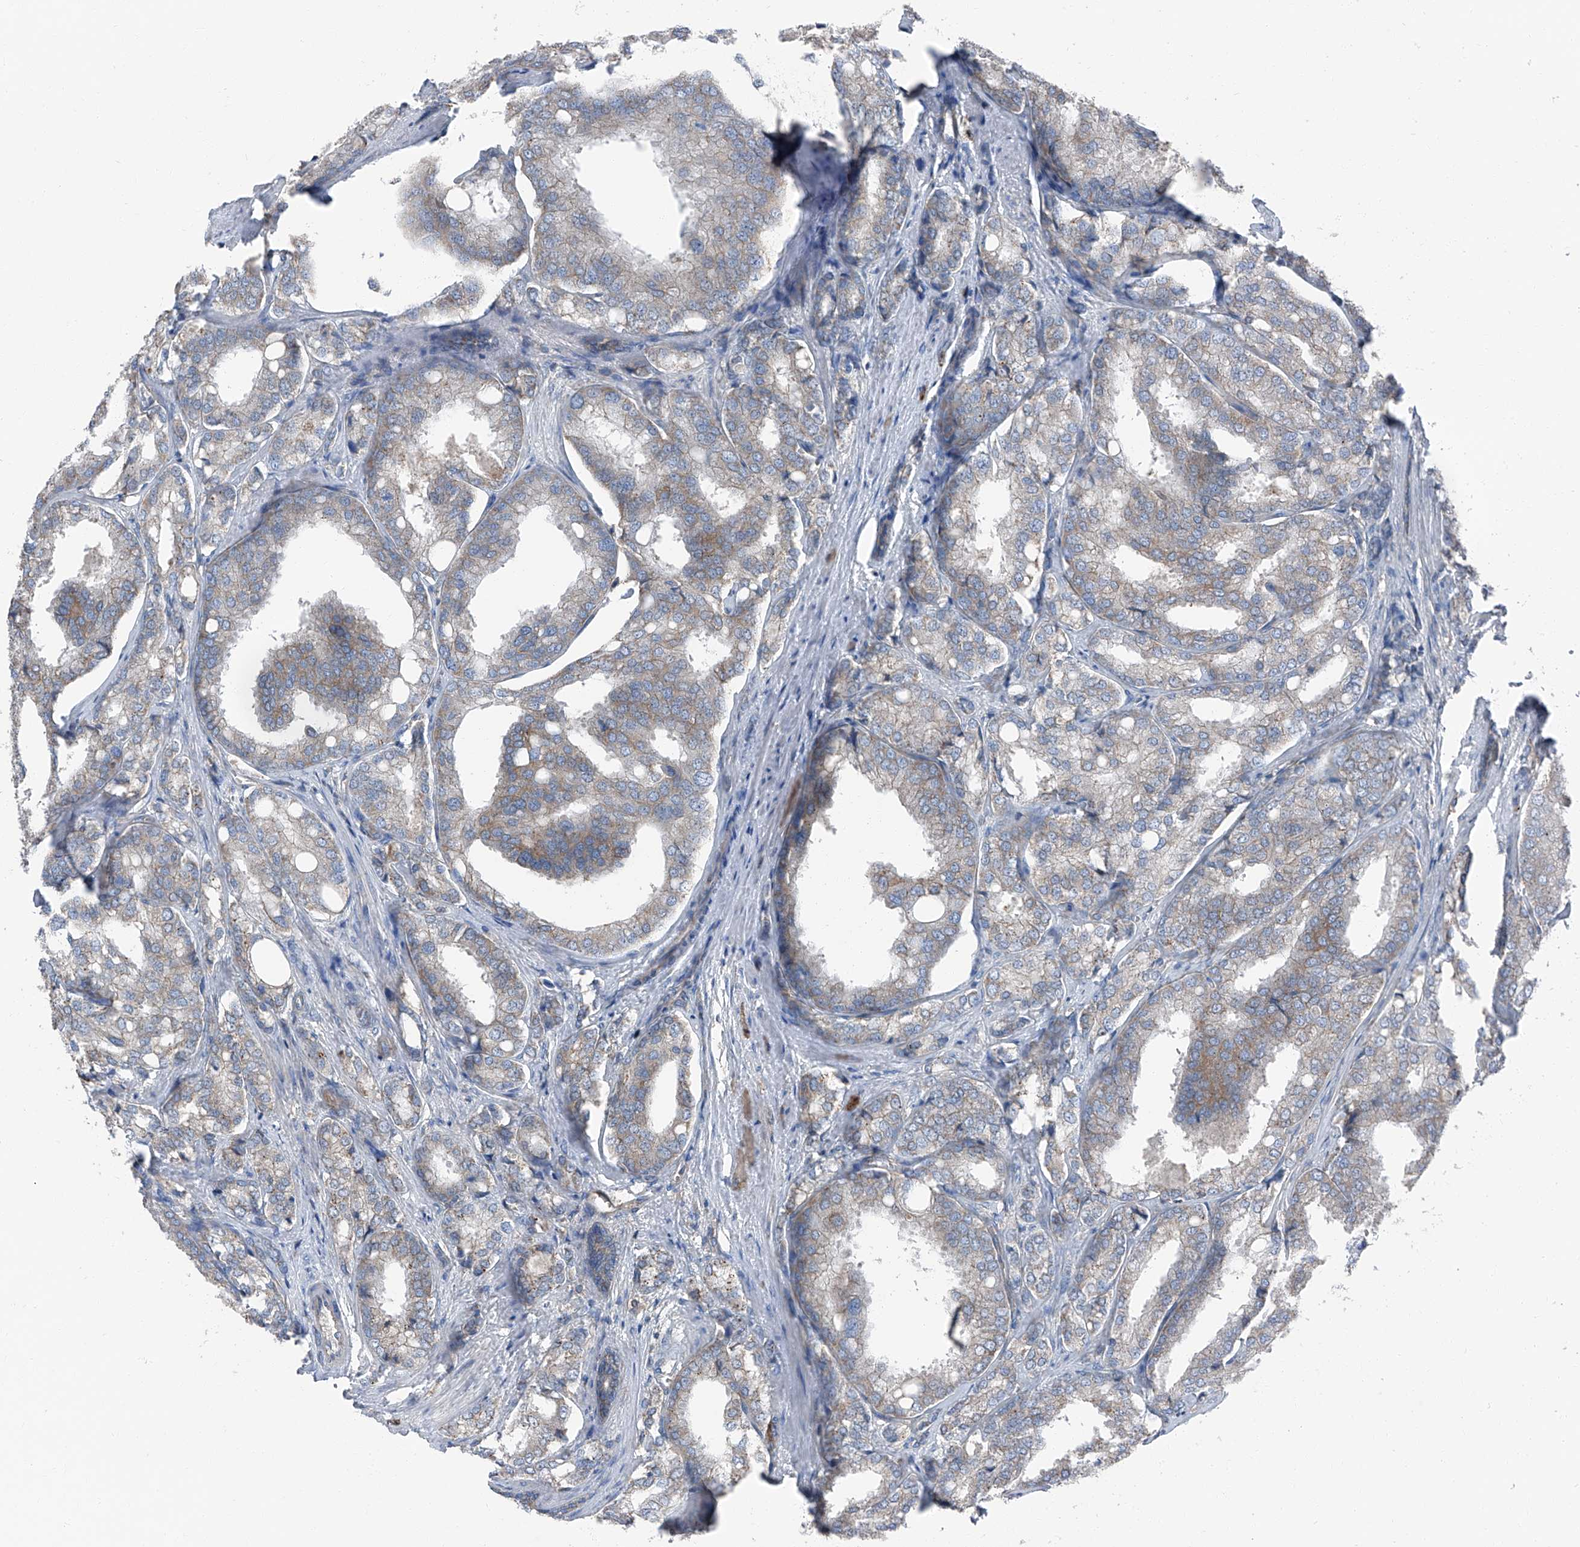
{"staining": {"intensity": "negative", "quantity": "none", "location": "none"}, "tissue": "prostate cancer", "cell_type": "Tumor cells", "image_type": "cancer", "snomed": [{"axis": "morphology", "description": "Adenocarcinoma, High grade"}, {"axis": "topography", "description": "Prostate"}], "caption": "Tumor cells are negative for protein expression in human prostate adenocarcinoma (high-grade).", "gene": "GPR142", "patient": {"sex": "male", "age": 50}}